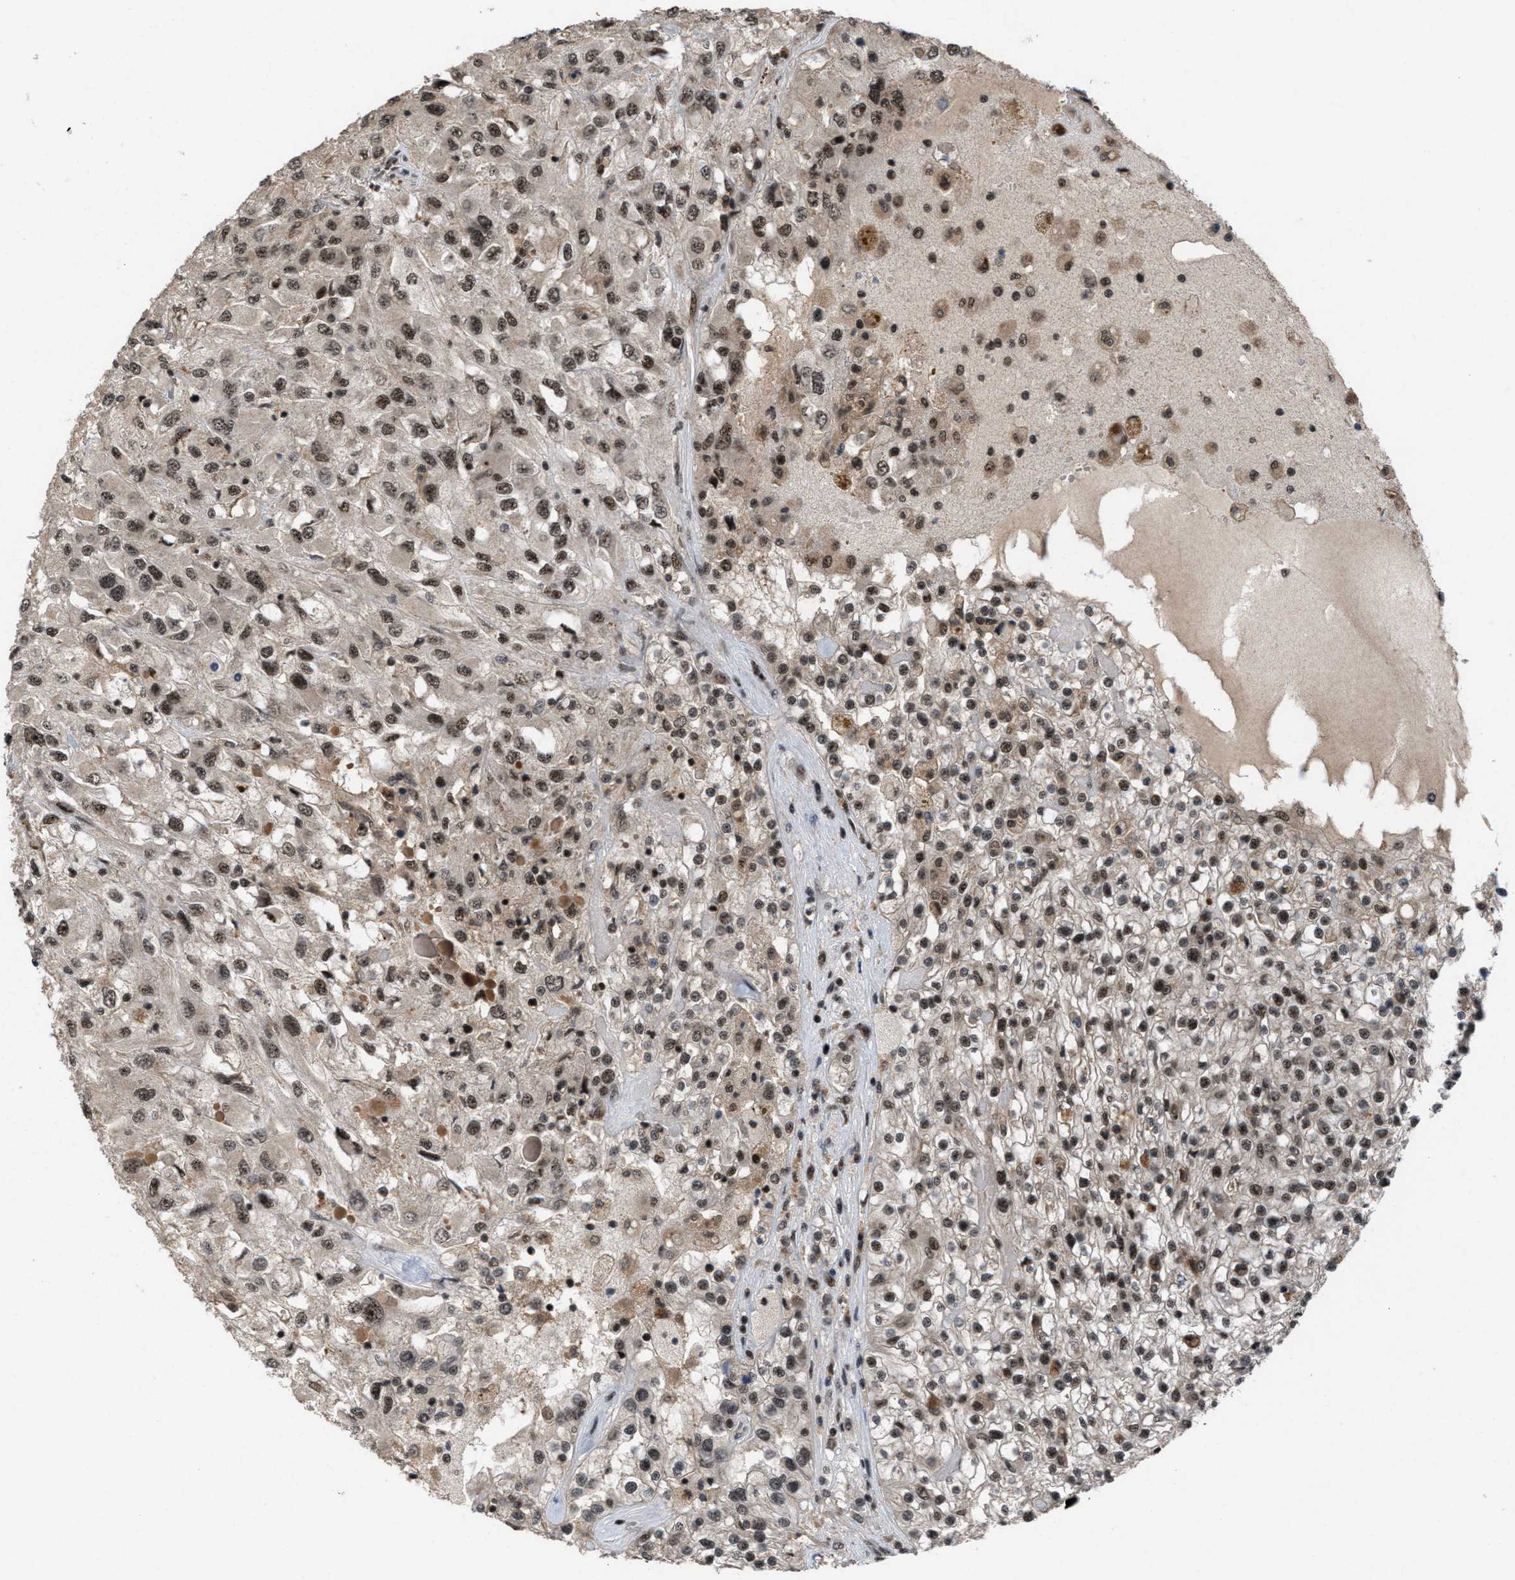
{"staining": {"intensity": "moderate", "quantity": ">75%", "location": "nuclear"}, "tissue": "renal cancer", "cell_type": "Tumor cells", "image_type": "cancer", "snomed": [{"axis": "morphology", "description": "Adenocarcinoma, NOS"}, {"axis": "topography", "description": "Kidney"}], "caption": "Brown immunohistochemical staining in human renal cancer demonstrates moderate nuclear staining in about >75% of tumor cells.", "gene": "PRPF4", "patient": {"sex": "female", "age": 52}}